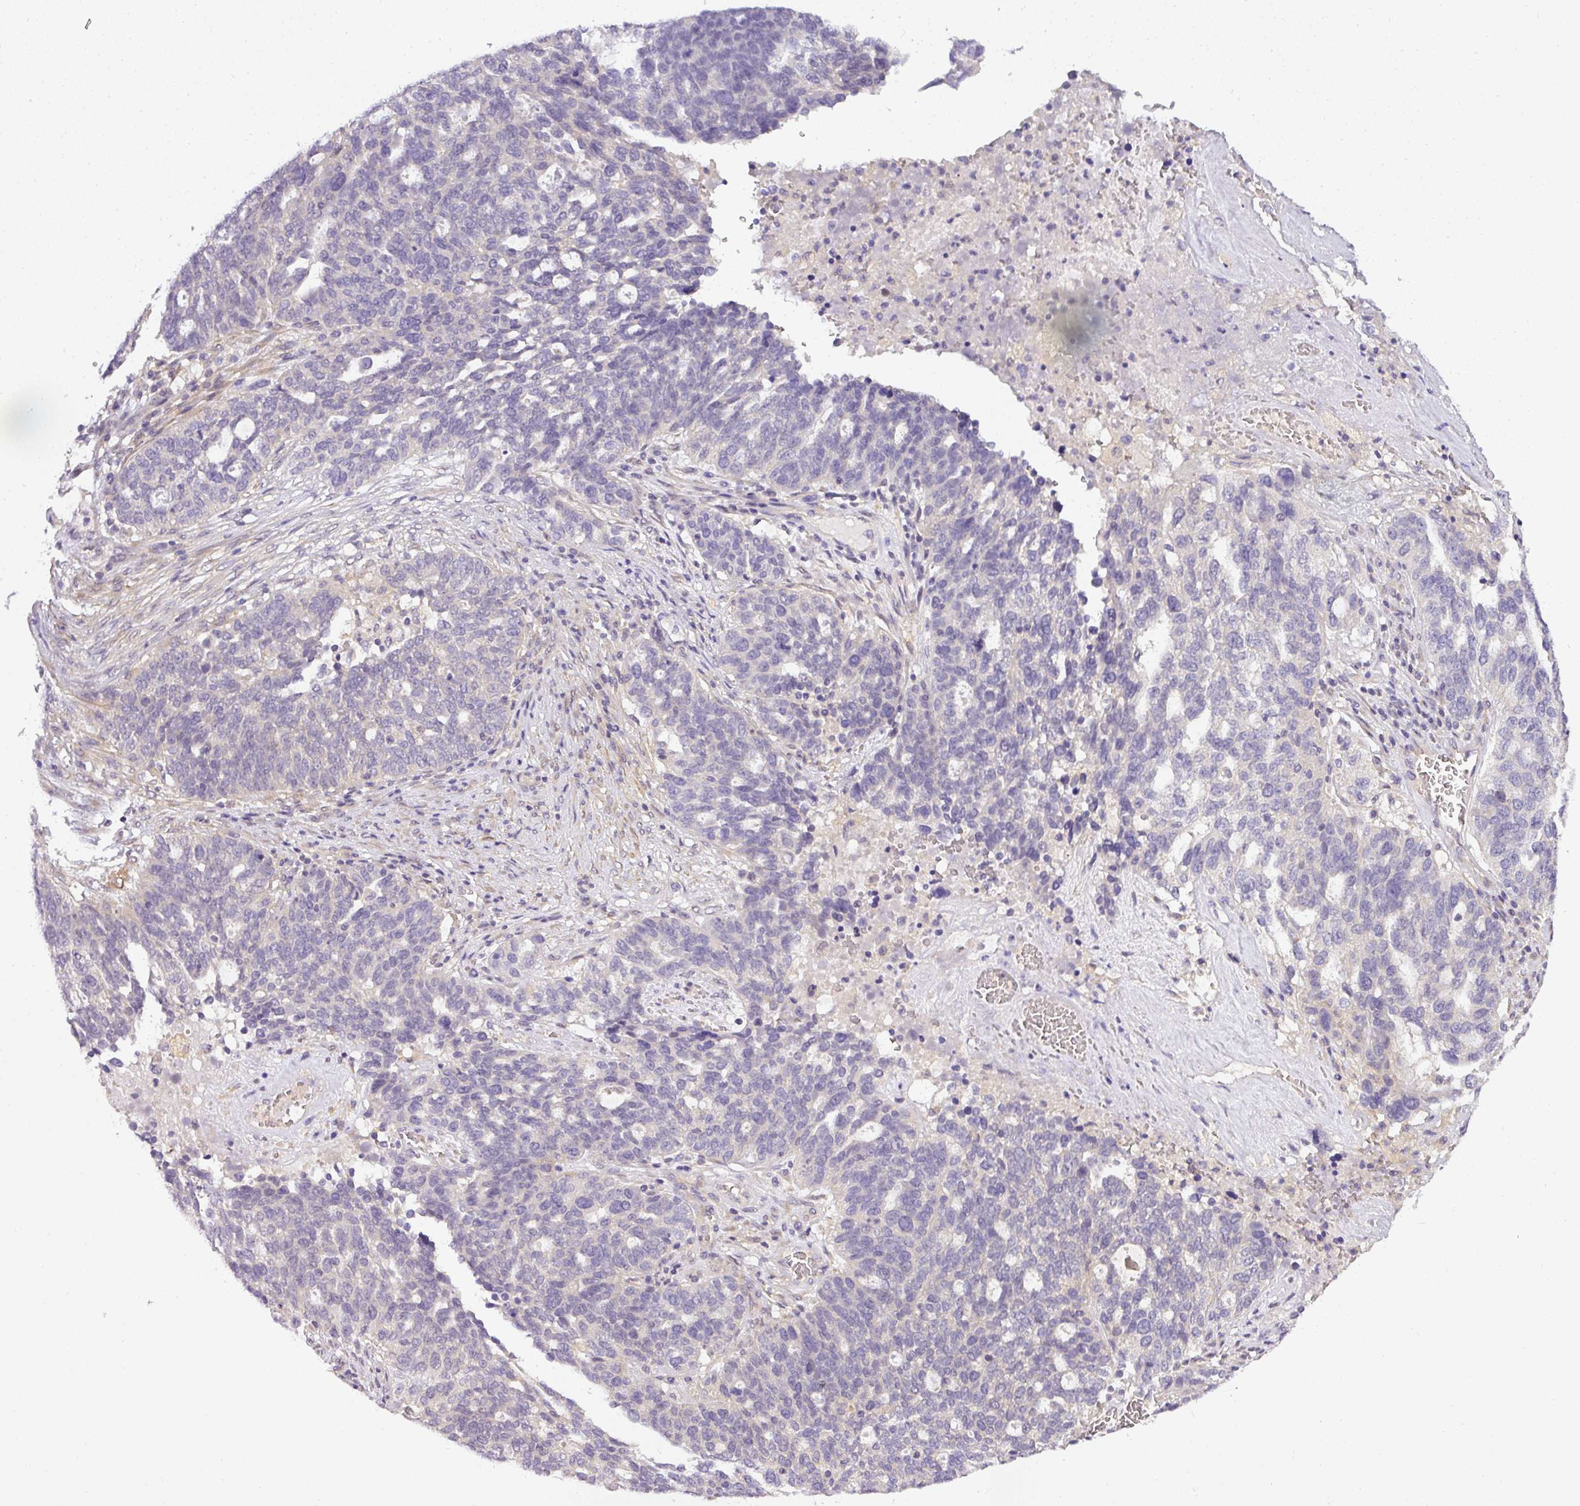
{"staining": {"intensity": "negative", "quantity": "none", "location": "none"}, "tissue": "ovarian cancer", "cell_type": "Tumor cells", "image_type": "cancer", "snomed": [{"axis": "morphology", "description": "Cystadenocarcinoma, serous, NOS"}, {"axis": "topography", "description": "Ovary"}], "caption": "Immunohistochemistry micrograph of human ovarian cancer stained for a protein (brown), which displays no positivity in tumor cells.", "gene": "ADH5", "patient": {"sex": "female", "age": 59}}